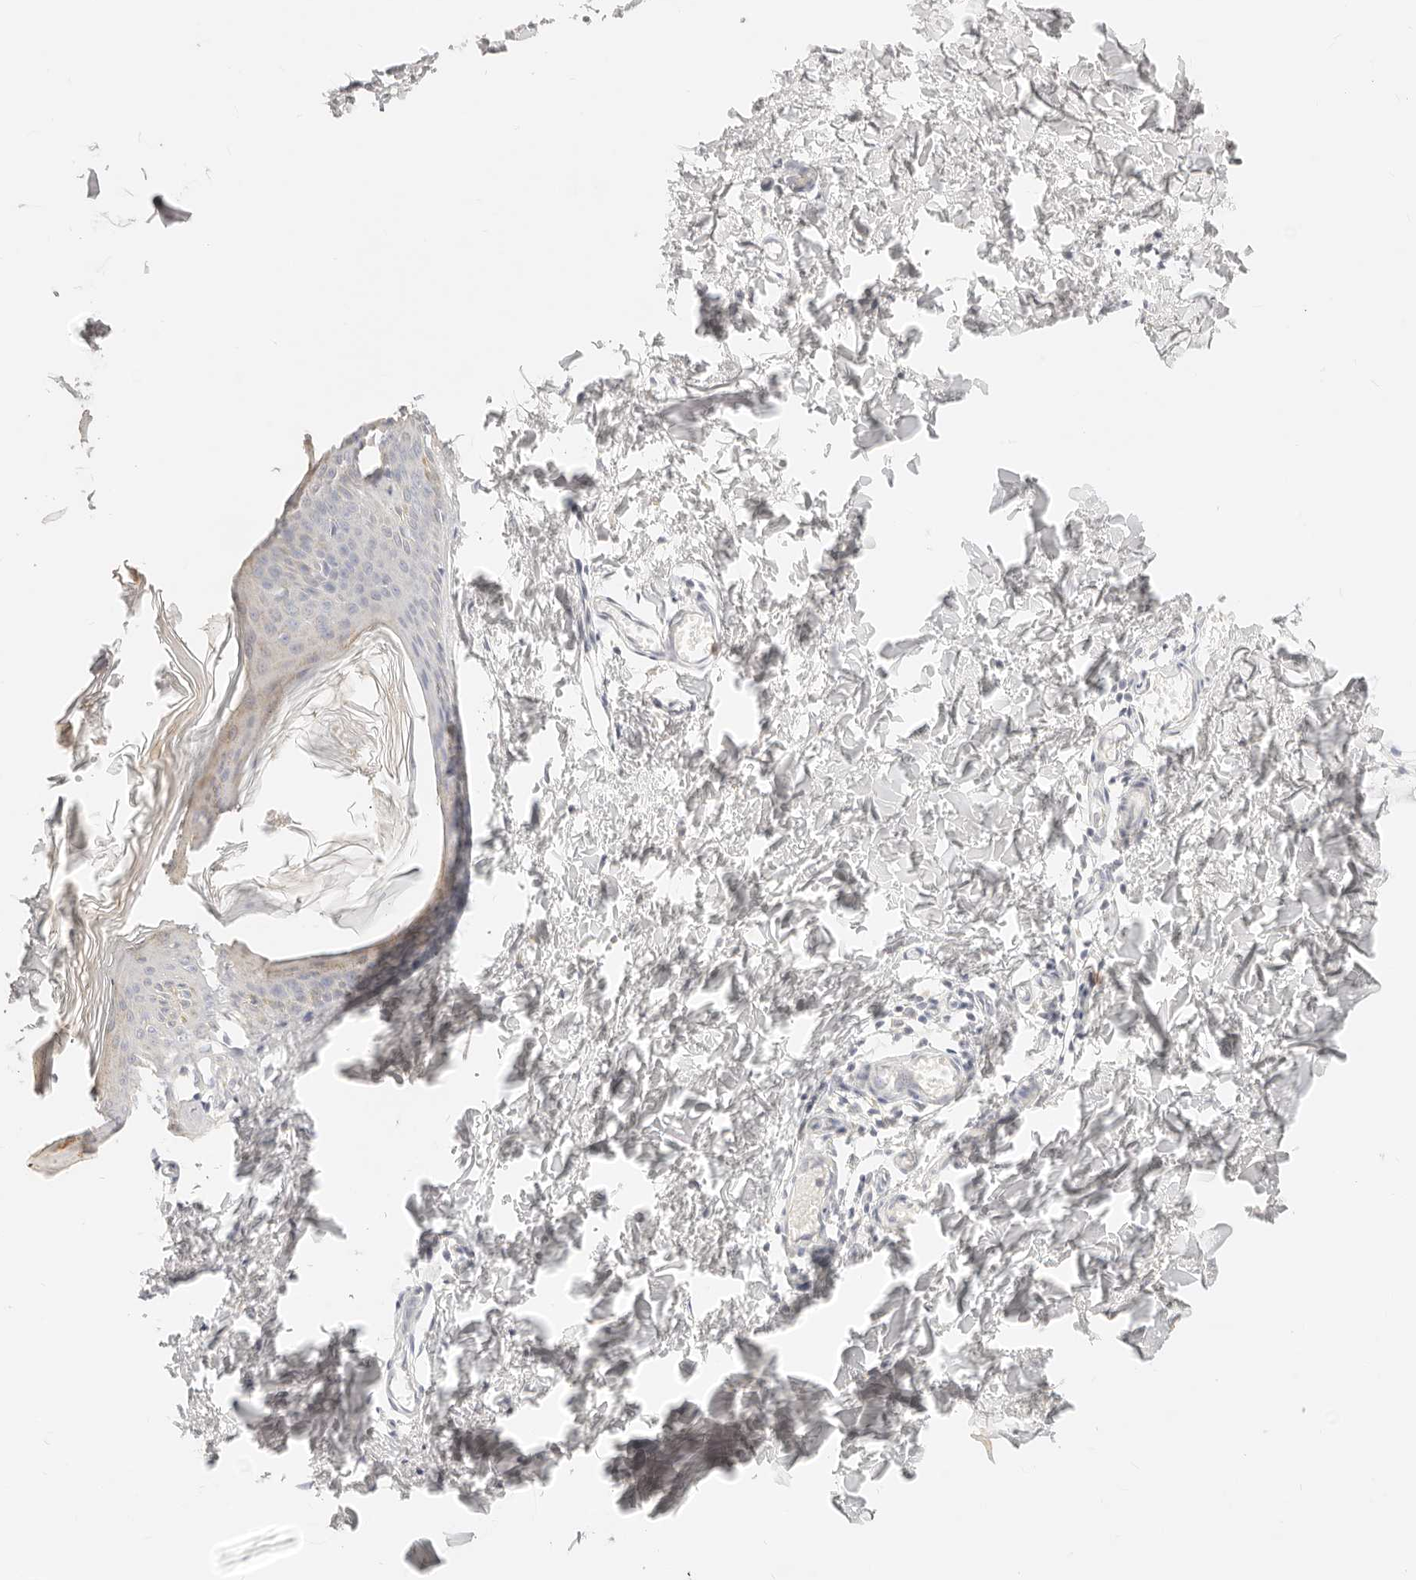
{"staining": {"intensity": "negative", "quantity": "none", "location": "none"}, "tissue": "skin", "cell_type": "Fibroblasts", "image_type": "normal", "snomed": [{"axis": "morphology", "description": "Normal tissue, NOS"}, {"axis": "topography", "description": "Skin"}], "caption": "This image is of unremarkable skin stained with IHC to label a protein in brown with the nuclei are counter-stained blue. There is no expression in fibroblasts. (DAB immunohistochemistry with hematoxylin counter stain).", "gene": "ACOX1", "patient": {"sex": "female", "age": 27}}